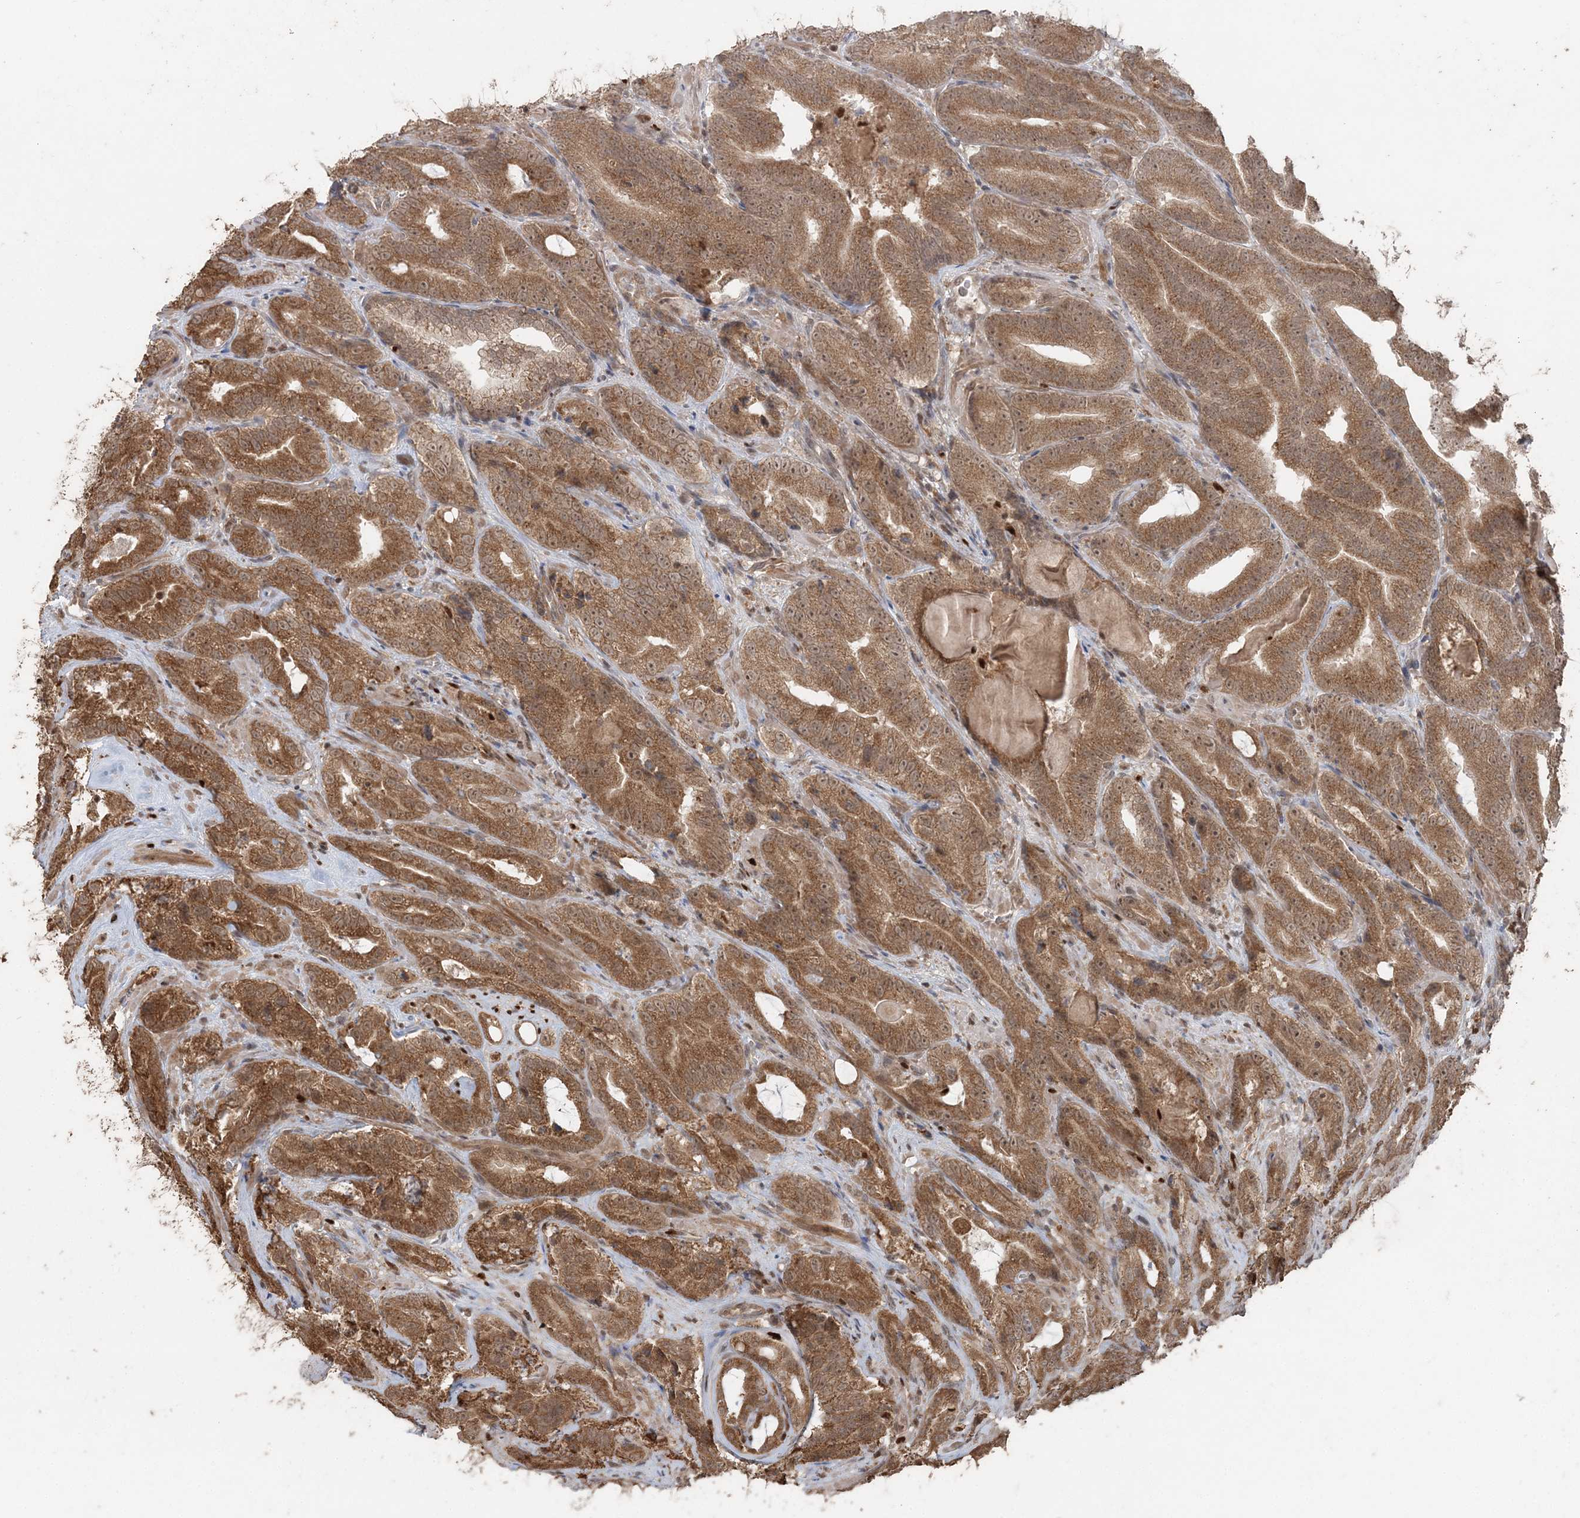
{"staining": {"intensity": "moderate", "quantity": ">75%", "location": "cytoplasmic/membranous"}, "tissue": "prostate cancer", "cell_type": "Tumor cells", "image_type": "cancer", "snomed": [{"axis": "morphology", "description": "Adenocarcinoma, High grade"}, {"axis": "topography", "description": "Prostate"}], "caption": "Human prostate cancer stained with a brown dye shows moderate cytoplasmic/membranous positive positivity in approximately >75% of tumor cells.", "gene": "SLU7", "patient": {"sex": "male", "age": 57}}